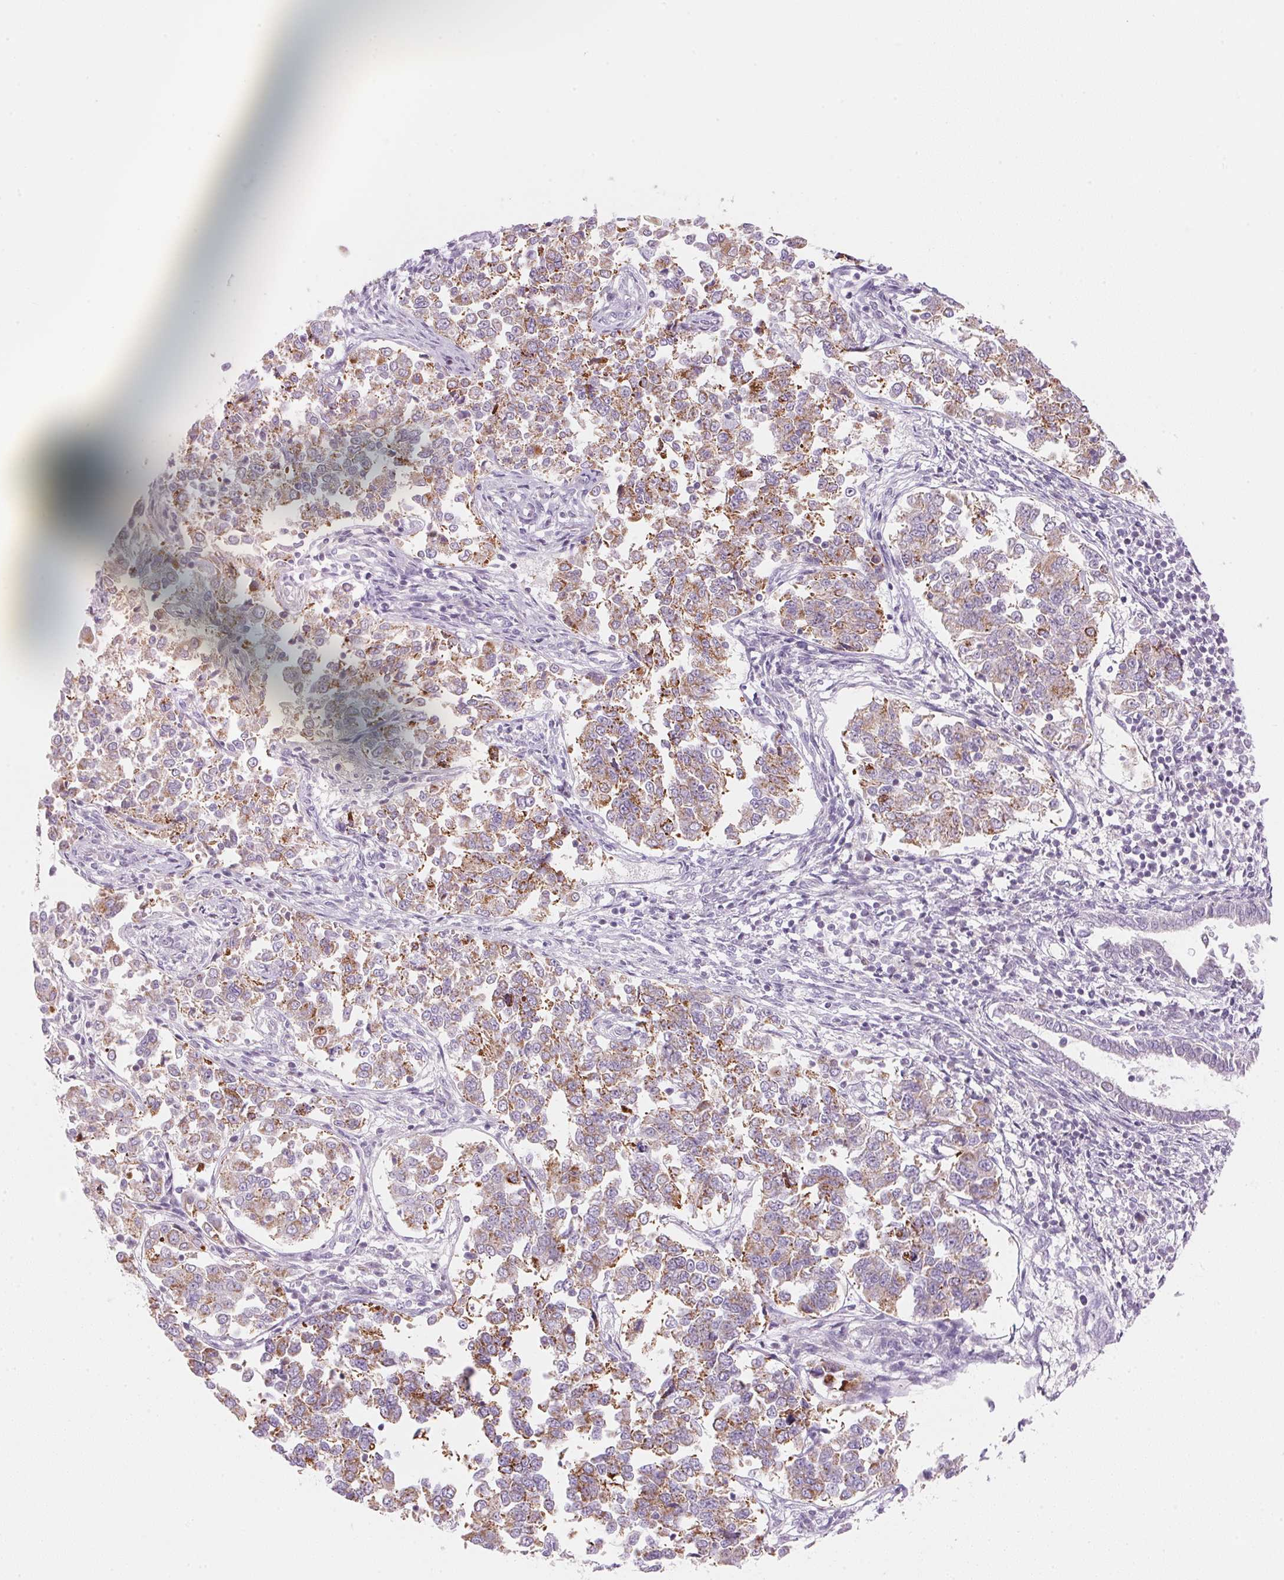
{"staining": {"intensity": "moderate", "quantity": ">75%", "location": "cytoplasmic/membranous"}, "tissue": "endometrial cancer", "cell_type": "Tumor cells", "image_type": "cancer", "snomed": [{"axis": "morphology", "description": "Adenocarcinoma, NOS"}, {"axis": "topography", "description": "Endometrium"}], "caption": "An IHC micrograph of neoplastic tissue is shown. Protein staining in brown highlights moderate cytoplasmic/membranous positivity in adenocarcinoma (endometrial) within tumor cells.", "gene": "CYP11B1", "patient": {"sex": "female", "age": 43}}